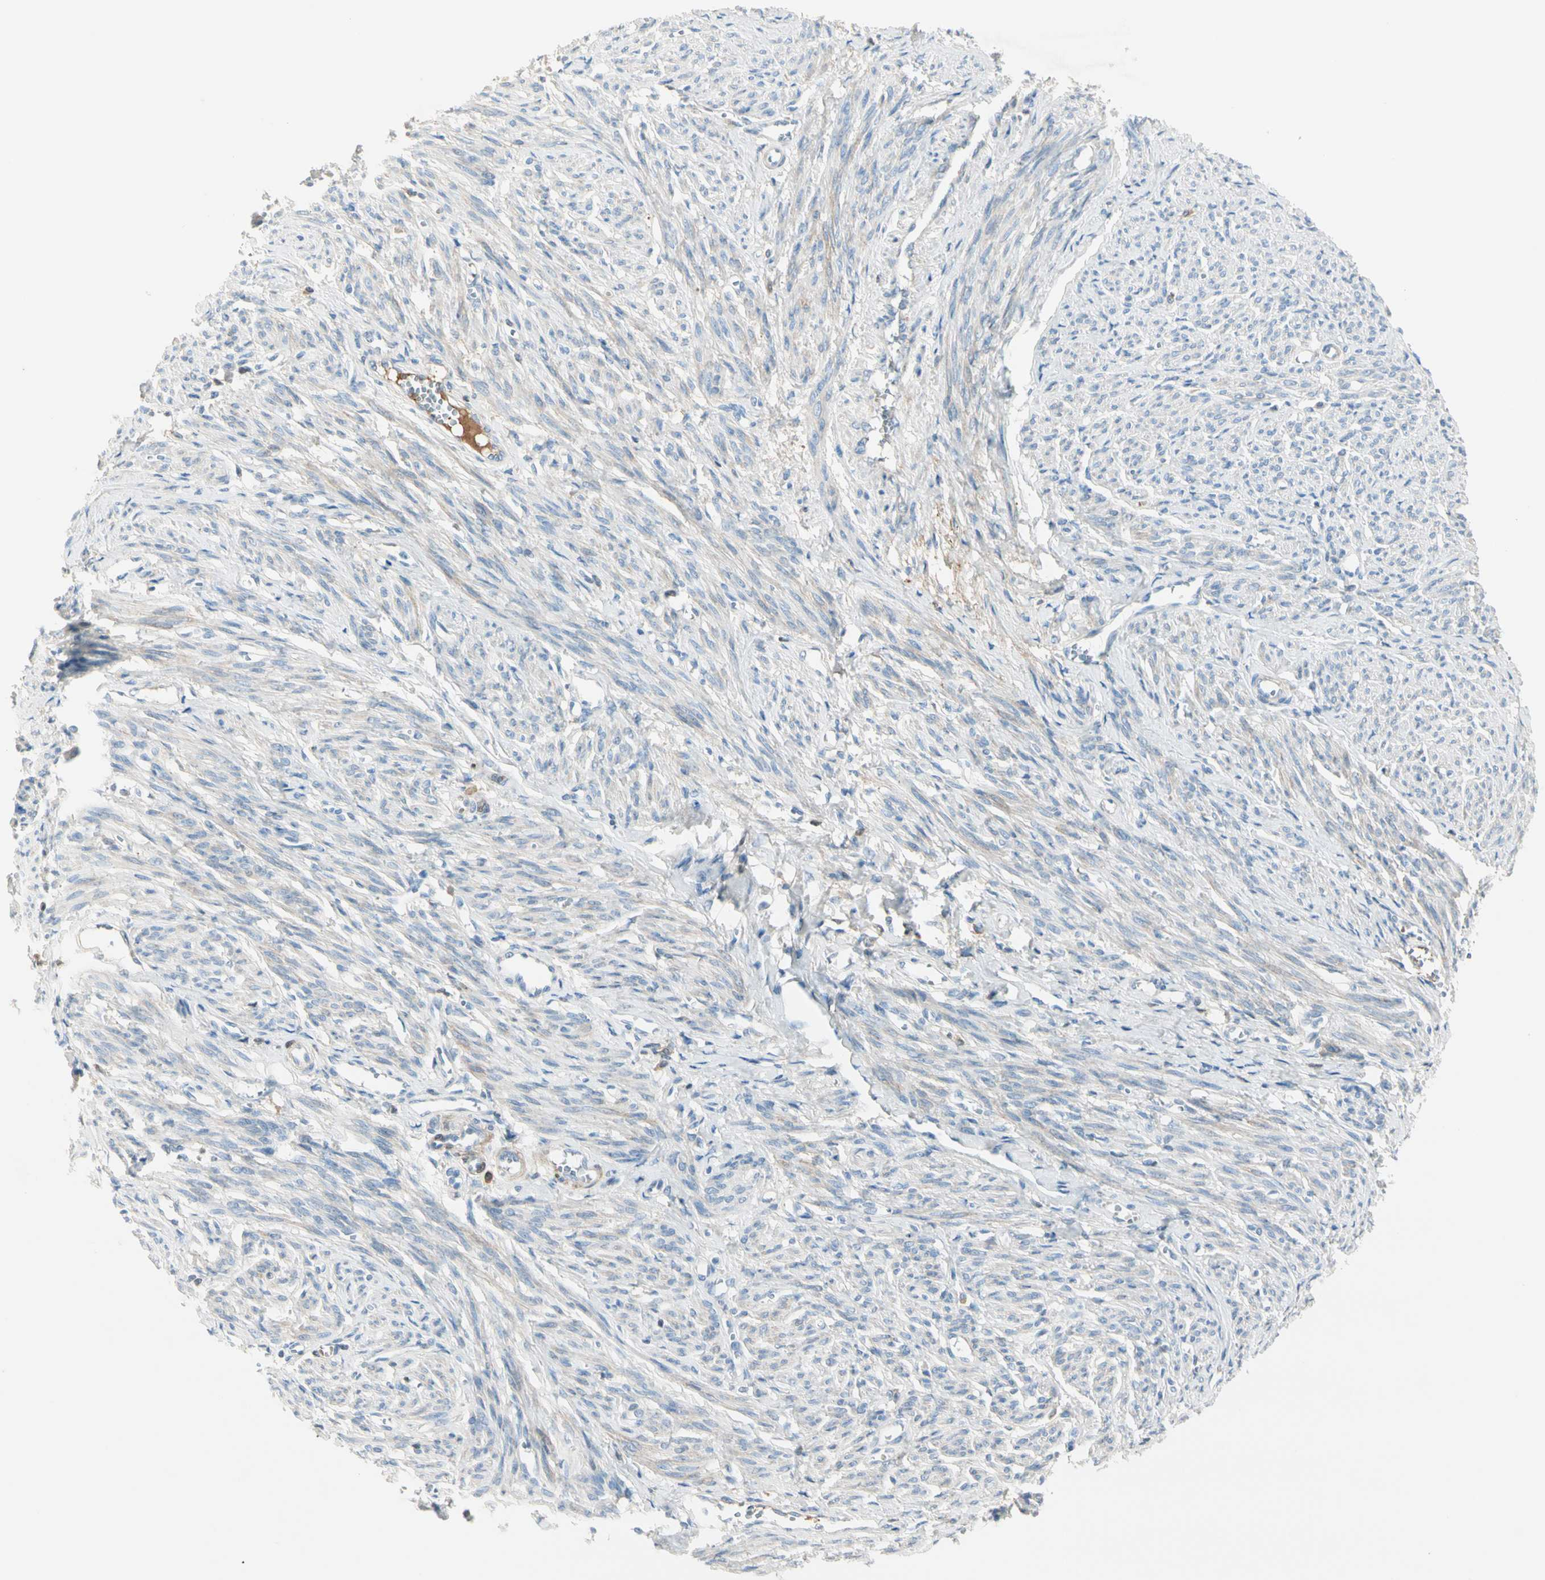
{"staining": {"intensity": "negative", "quantity": "none", "location": "none"}, "tissue": "smooth muscle", "cell_type": "Smooth muscle cells", "image_type": "normal", "snomed": [{"axis": "morphology", "description": "Normal tissue, NOS"}, {"axis": "topography", "description": "Smooth muscle"}], "caption": "Benign smooth muscle was stained to show a protein in brown. There is no significant staining in smooth muscle cells.", "gene": "SERPIND1", "patient": {"sex": "female", "age": 65}}